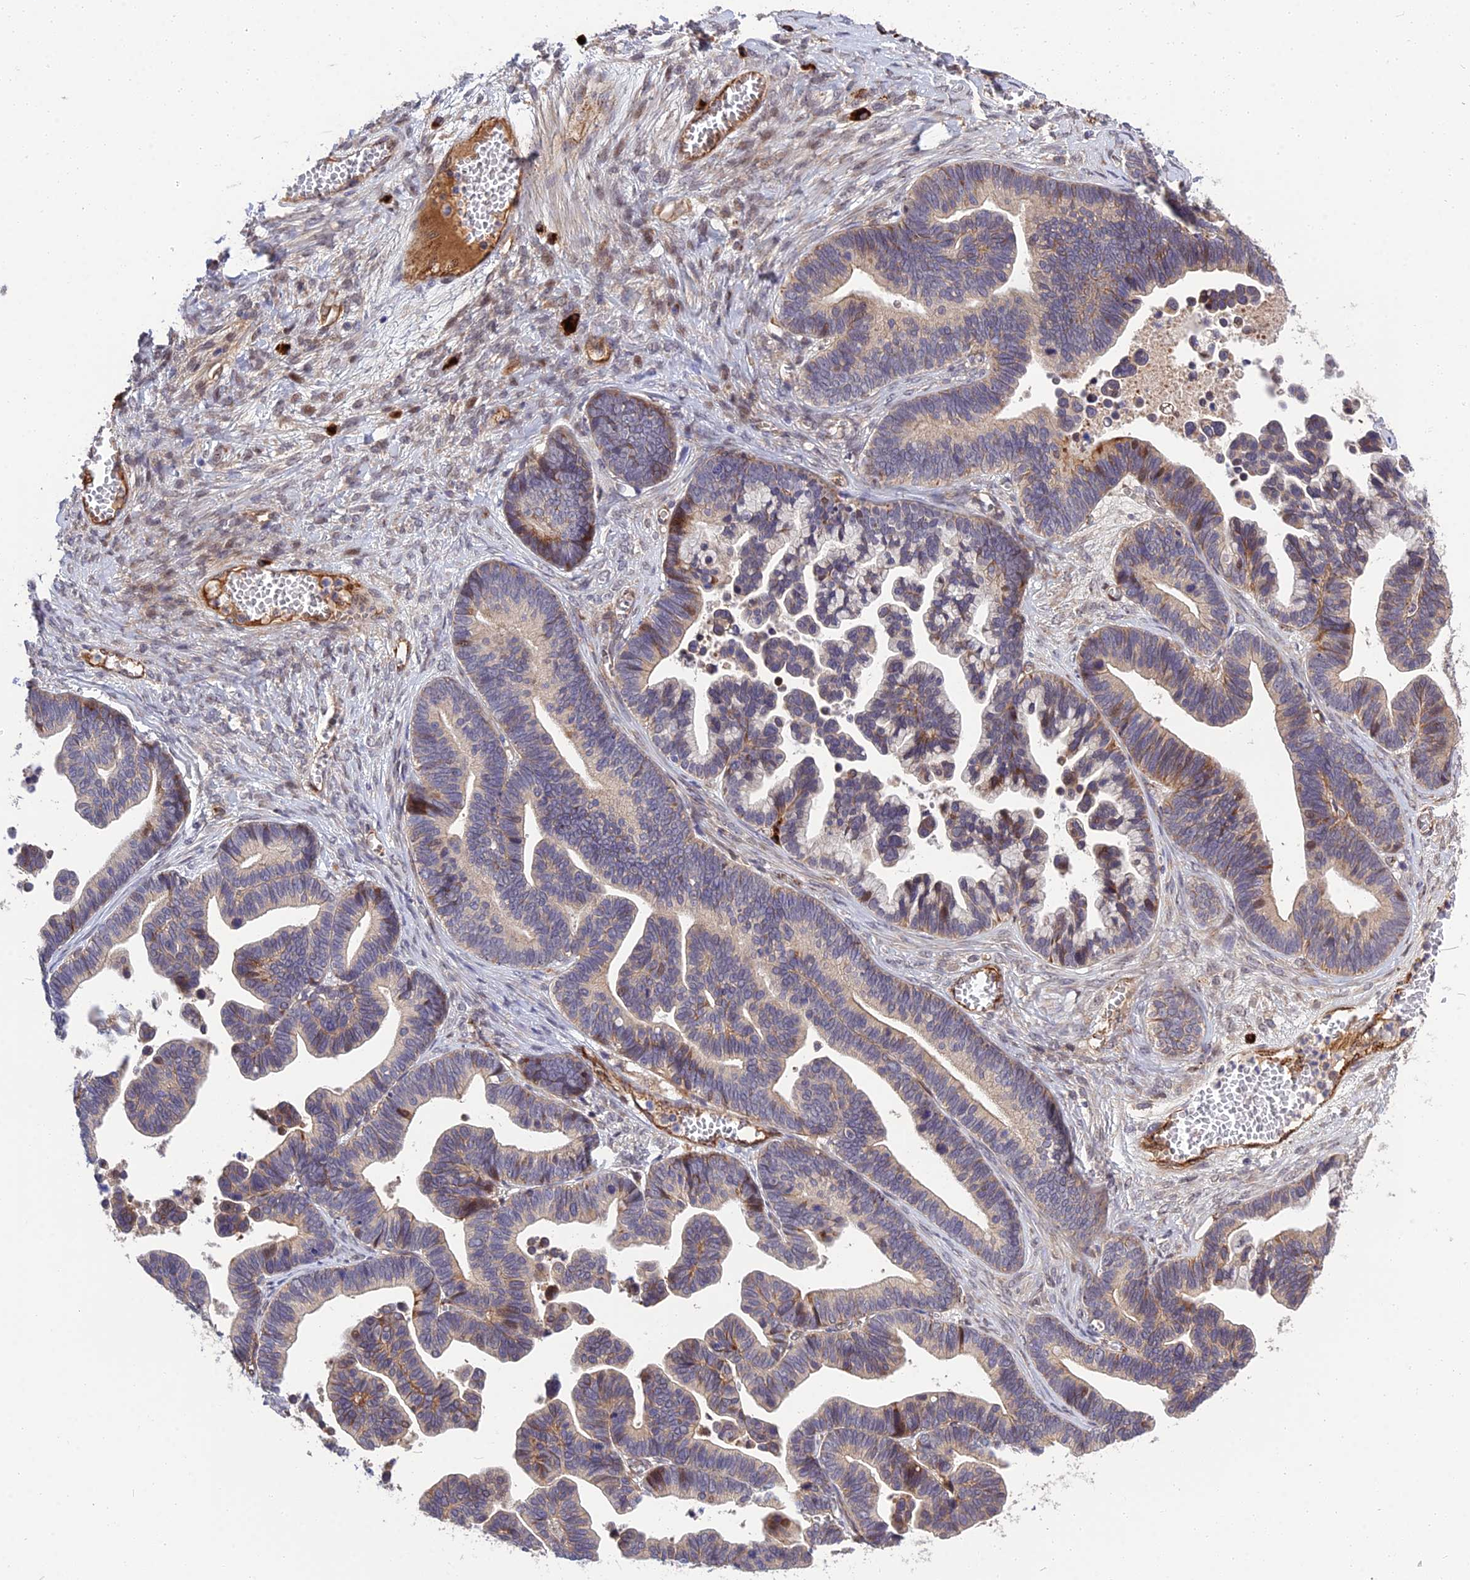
{"staining": {"intensity": "moderate", "quantity": "<25%", "location": "cytoplasmic/membranous"}, "tissue": "ovarian cancer", "cell_type": "Tumor cells", "image_type": "cancer", "snomed": [{"axis": "morphology", "description": "Cystadenocarcinoma, serous, NOS"}, {"axis": "topography", "description": "Ovary"}], "caption": "Human ovarian cancer (serous cystadenocarcinoma) stained with a protein marker exhibits moderate staining in tumor cells.", "gene": "MFSD2A", "patient": {"sex": "female", "age": 56}}